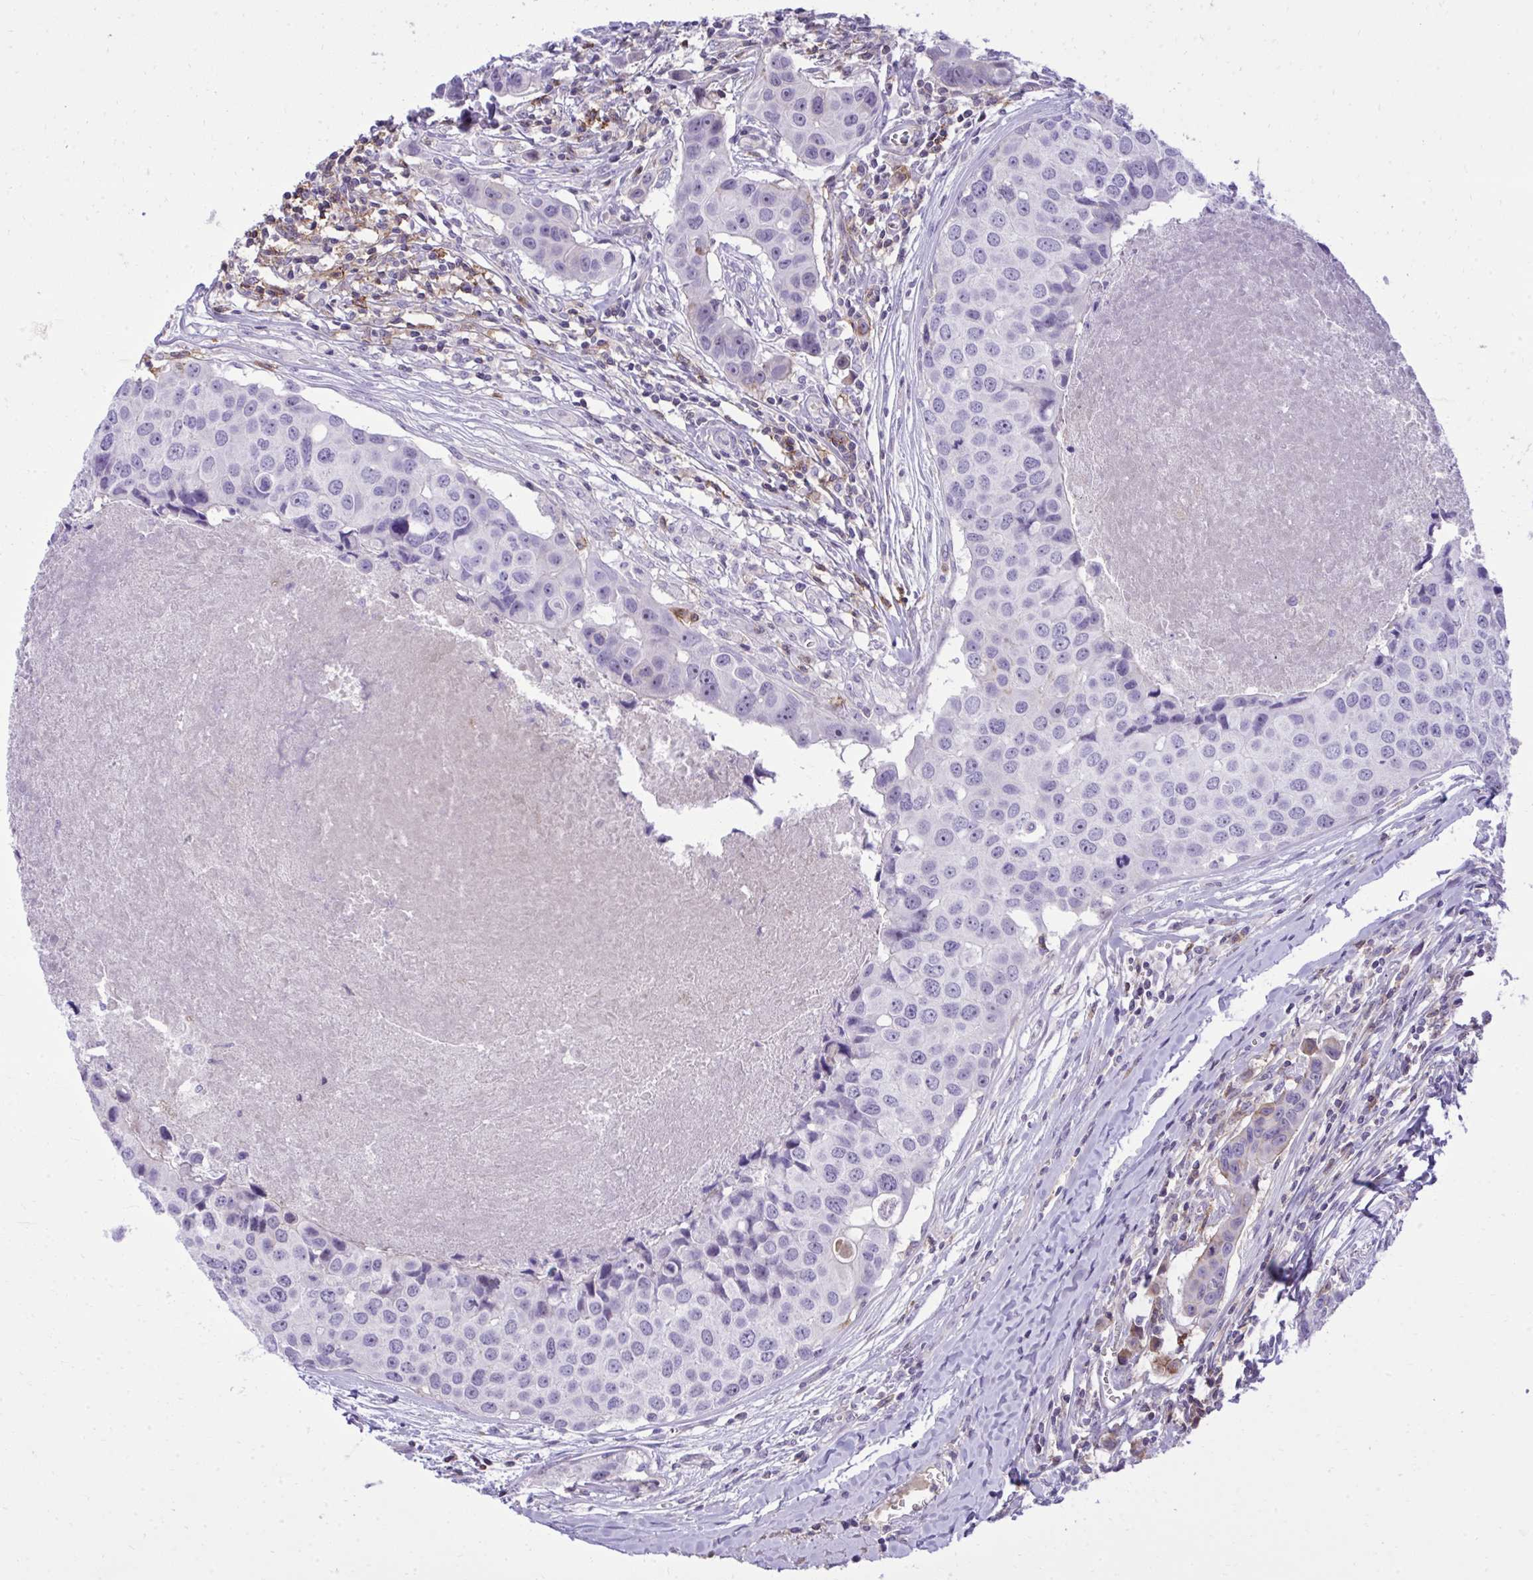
{"staining": {"intensity": "negative", "quantity": "none", "location": "none"}, "tissue": "breast cancer", "cell_type": "Tumor cells", "image_type": "cancer", "snomed": [{"axis": "morphology", "description": "Duct carcinoma"}, {"axis": "topography", "description": "Breast"}], "caption": "Tumor cells show no significant protein positivity in breast cancer (intraductal carcinoma).", "gene": "PITPNM3", "patient": {"sex": "female", "age": 24}}